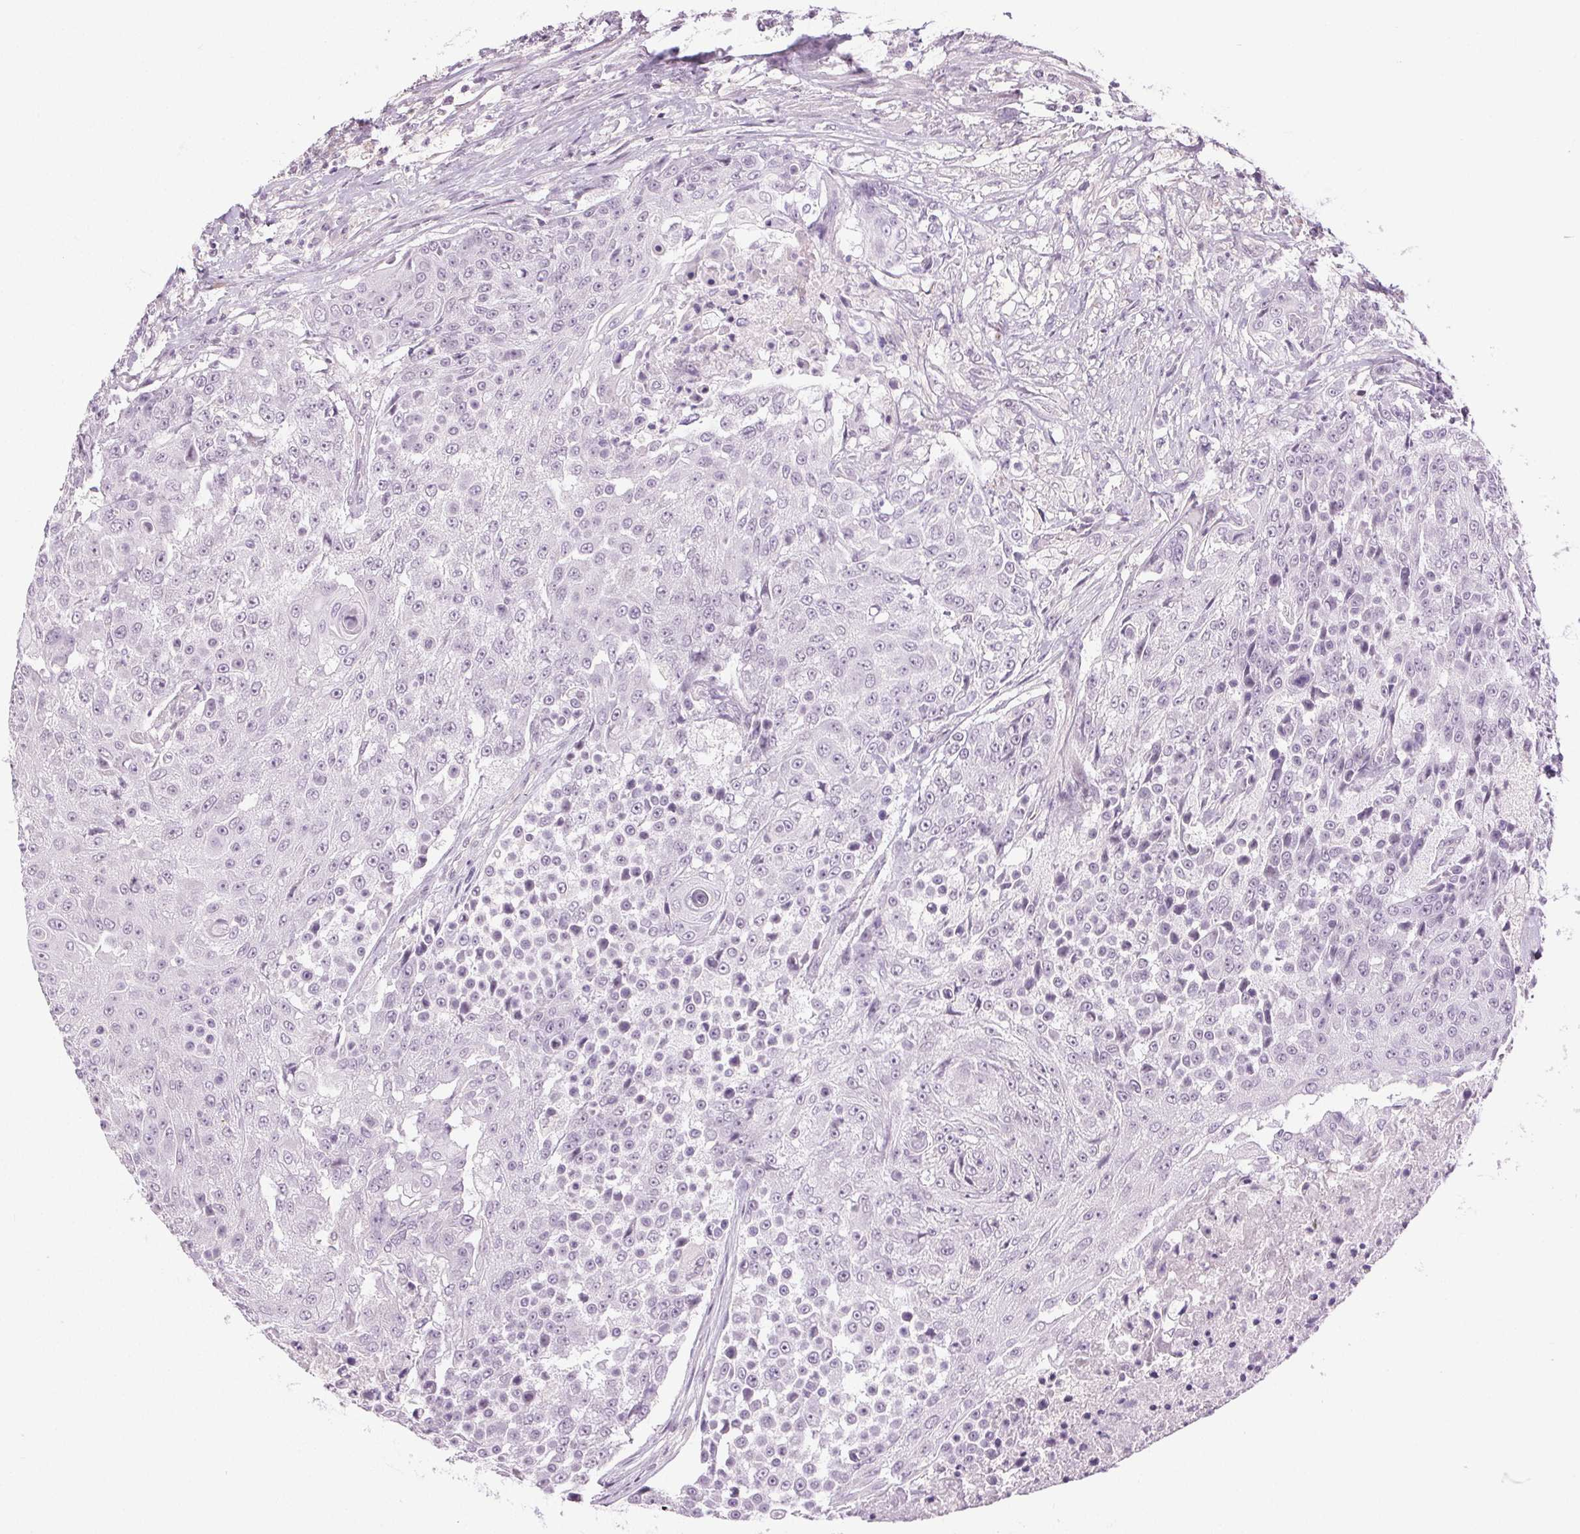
{"staining": {"intensity": "negative", "quantity": "none", "location": "none"}, "tissue": "urothelial cancer", "cell_type": "Tumor cells", "image_type": "cancer", "snomed": [{"axis": "morphology", "description": "Urothelial carcinoma, High grade"}, {"axis": "topography", "description": "Urinary bladder"}], "caption": "This is an IHC photomicrograph of human urothelial carcinoma (high-grade). There is no staining in tumor cells.", "gene": "FAM168A", "patient": {"sex": "female", "age": 63}}